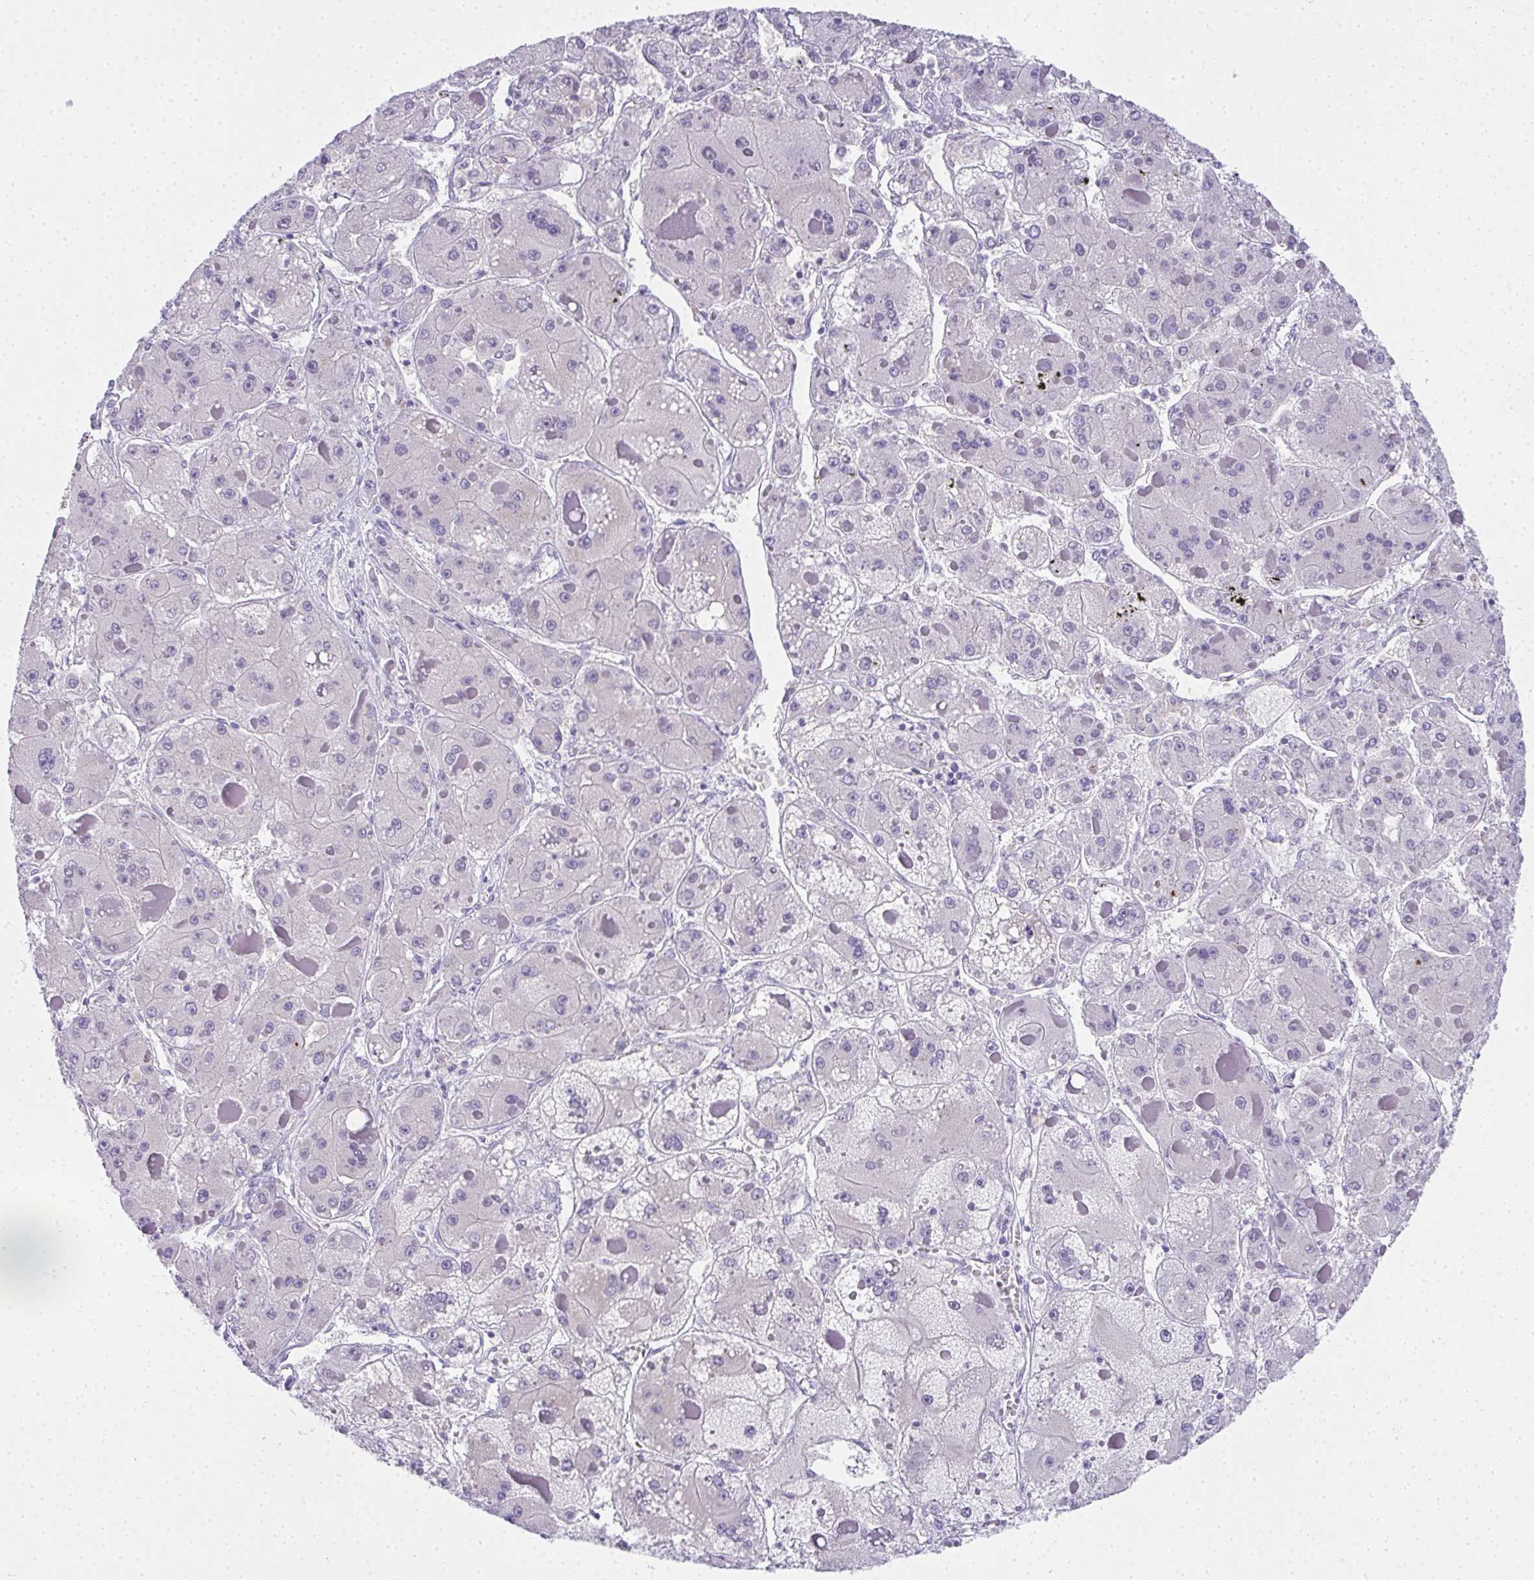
{"staining": {"intensity": "negative", "quantity": "none", "location": "none"}, "tissue": "liver cancer", "cell_type": "Tumor cells", "image_type": "cancer", "snomed": [{"axis": "morphology", "description": "Carcinoma, Hepatocellular, NOS"}, {"axis": "topography", "description": "Liver"}], "caption": "DAB immunohistochemical staining of human hepatocellular carcinoma (liver) displays no significant staining in tumor cells.", "gene": "ZSWIM3", "patient": {"sex": "female", "age": 73}}